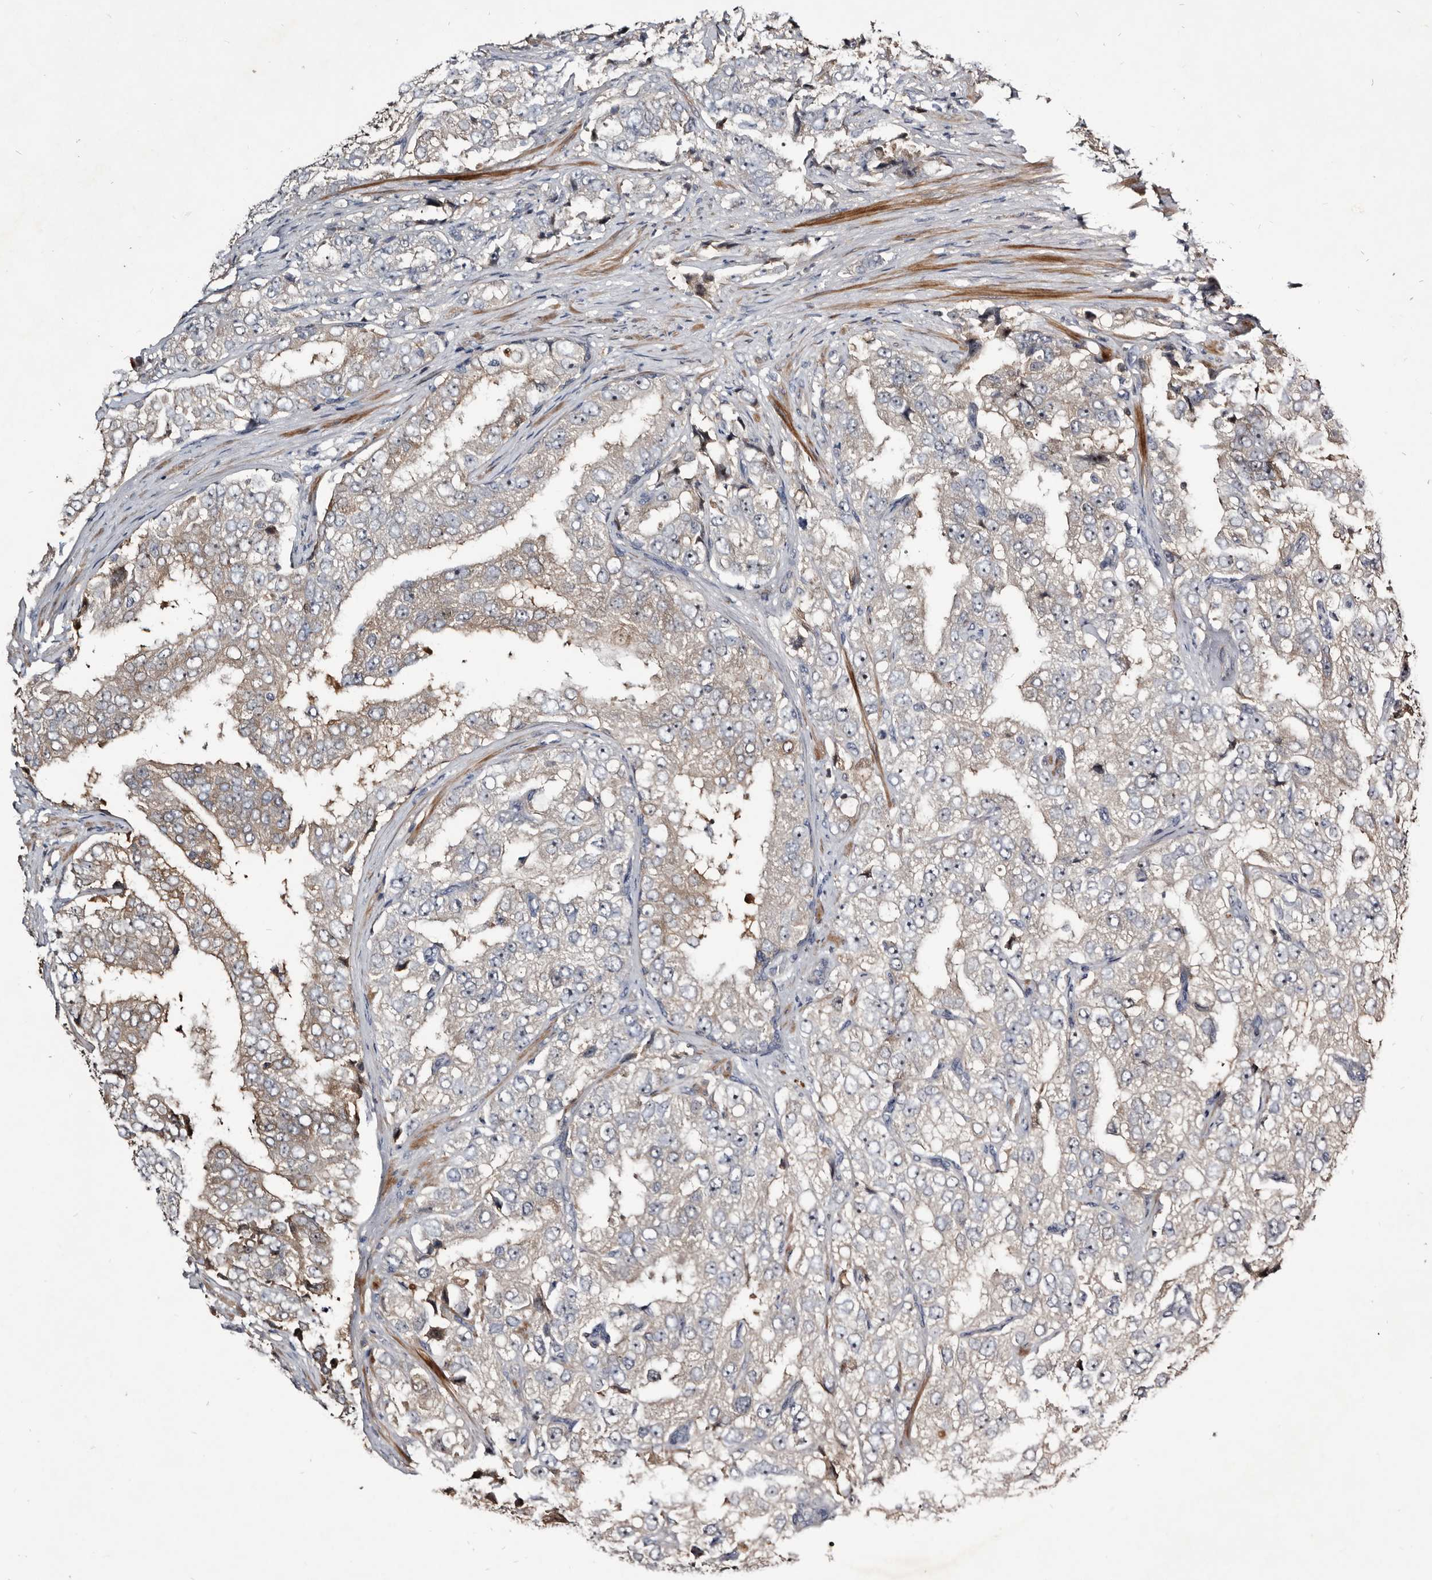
{"staining": {"intensity": "weak", "quantity": "25%-75%", "location": "cytoplasmic/membranous"}, "tissue": "prostate cancer", "cell_type": "Tumor cells", "image_type": "cancer", "snomed": [{"axis": "morphology", "description": "Adenocarcinoma, High grade"}, {"axis": "topography", "description": "Prostate"}], "caption": "An IHC photomicrograph of tumor tissue is shown. Protein staining in brown labels weak cytoplasmic/membranous positivity in adenocarcinoma (high-grade) (prostate) within tumor cells.", "gene": "TTC39A", "patient": {"sex": "male", "age": 58}}